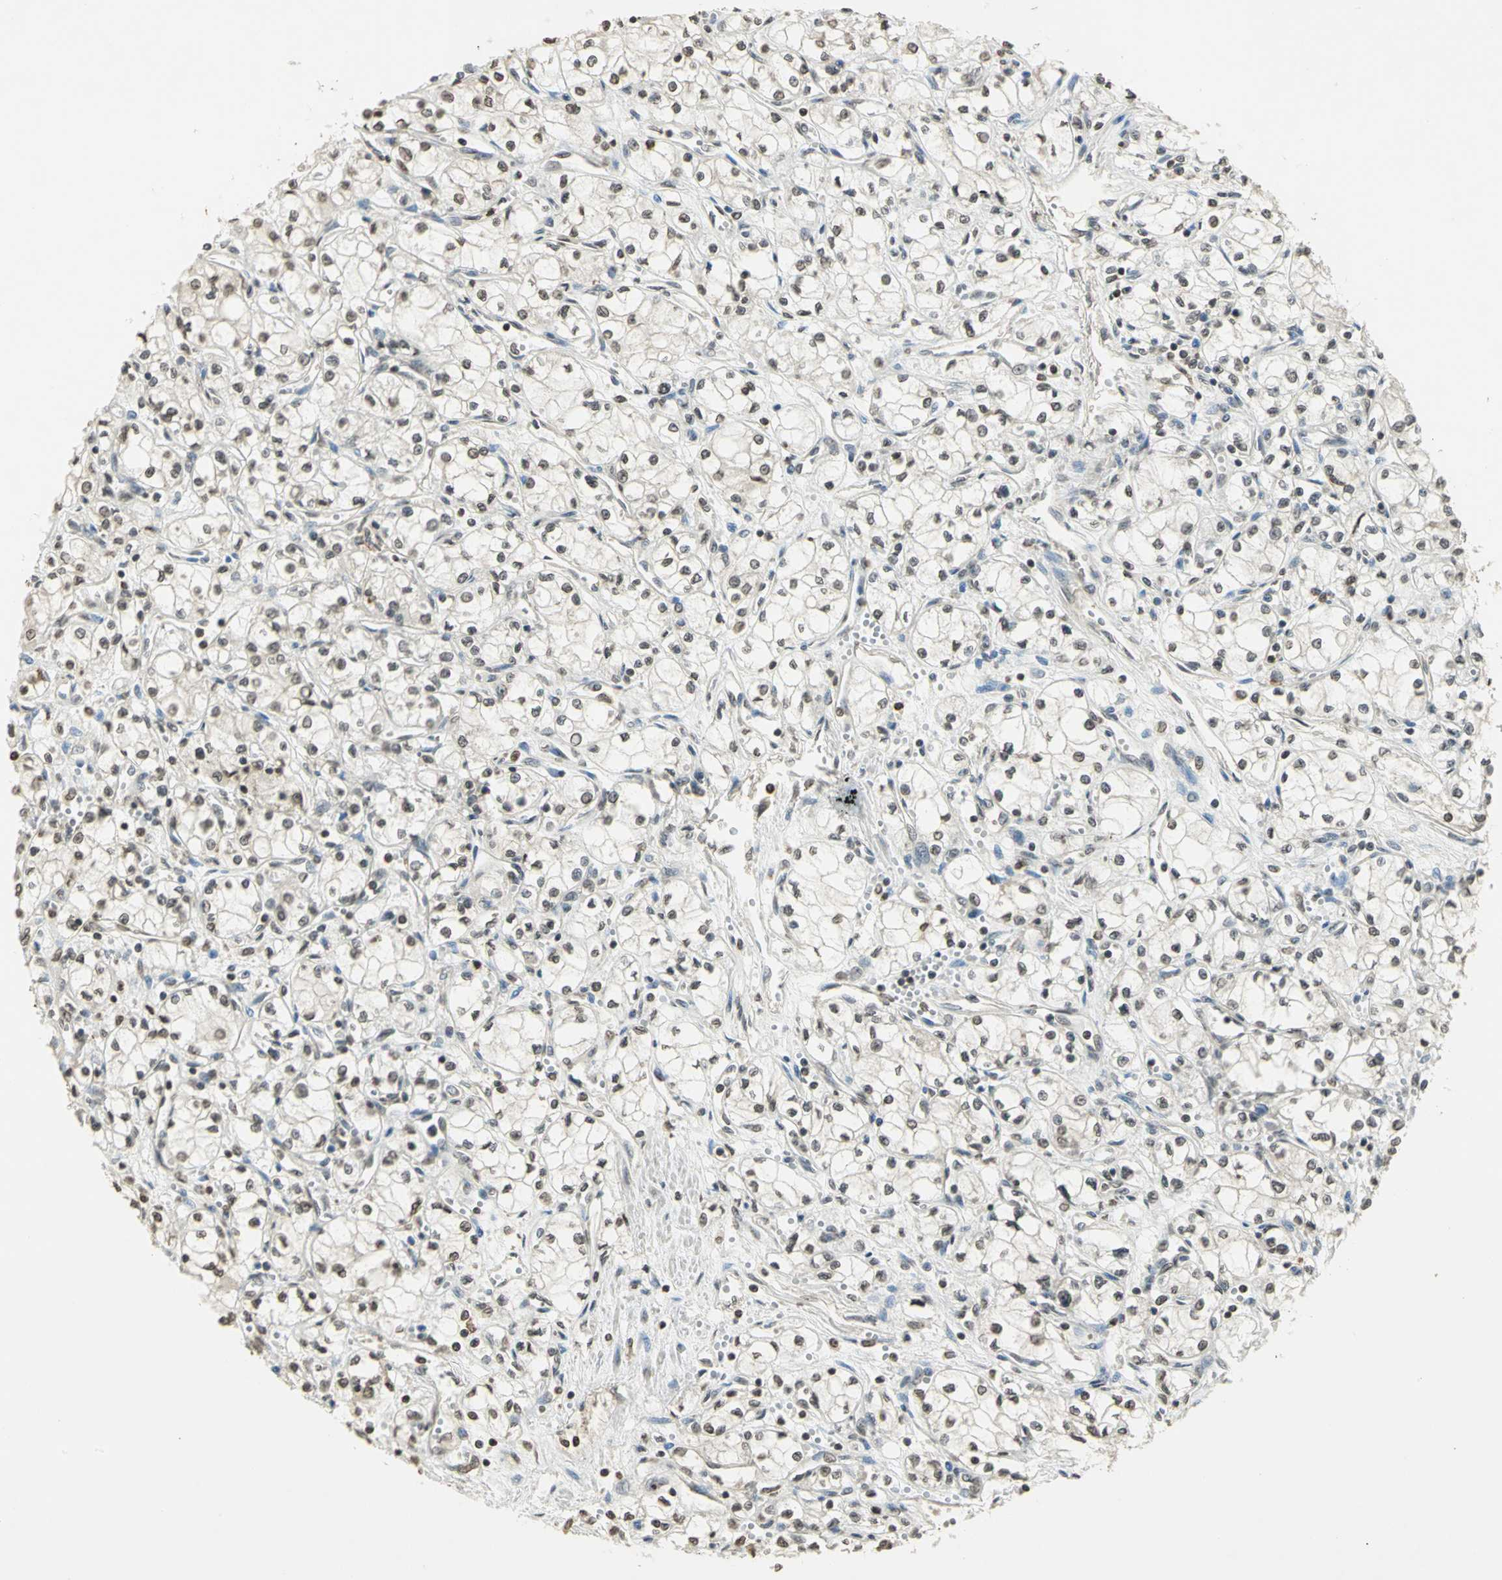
{"staining": {"intensity": "weak", "quantity": "25%-75%", "location": "nuclear"}, "tissue": "renal cancer", "cell_type": "Tumor cells", "image_type": "cancer", "snomed": [{"axis": "morphology", "description": "Normal tissue, NOS"}, {"axis": "morphology", "description": "Adenocarcinoma, NOS"}, {"axis": "topography", "description": "Kidney"}], "caption": "There is low levels of weak nuclear staining in tumor cells of renal adenocarcinoma, as demonstrated by immunohistochemical staining (brown color).", "gene": "IL16", "patient": {"sex": "male", "age": 59}}